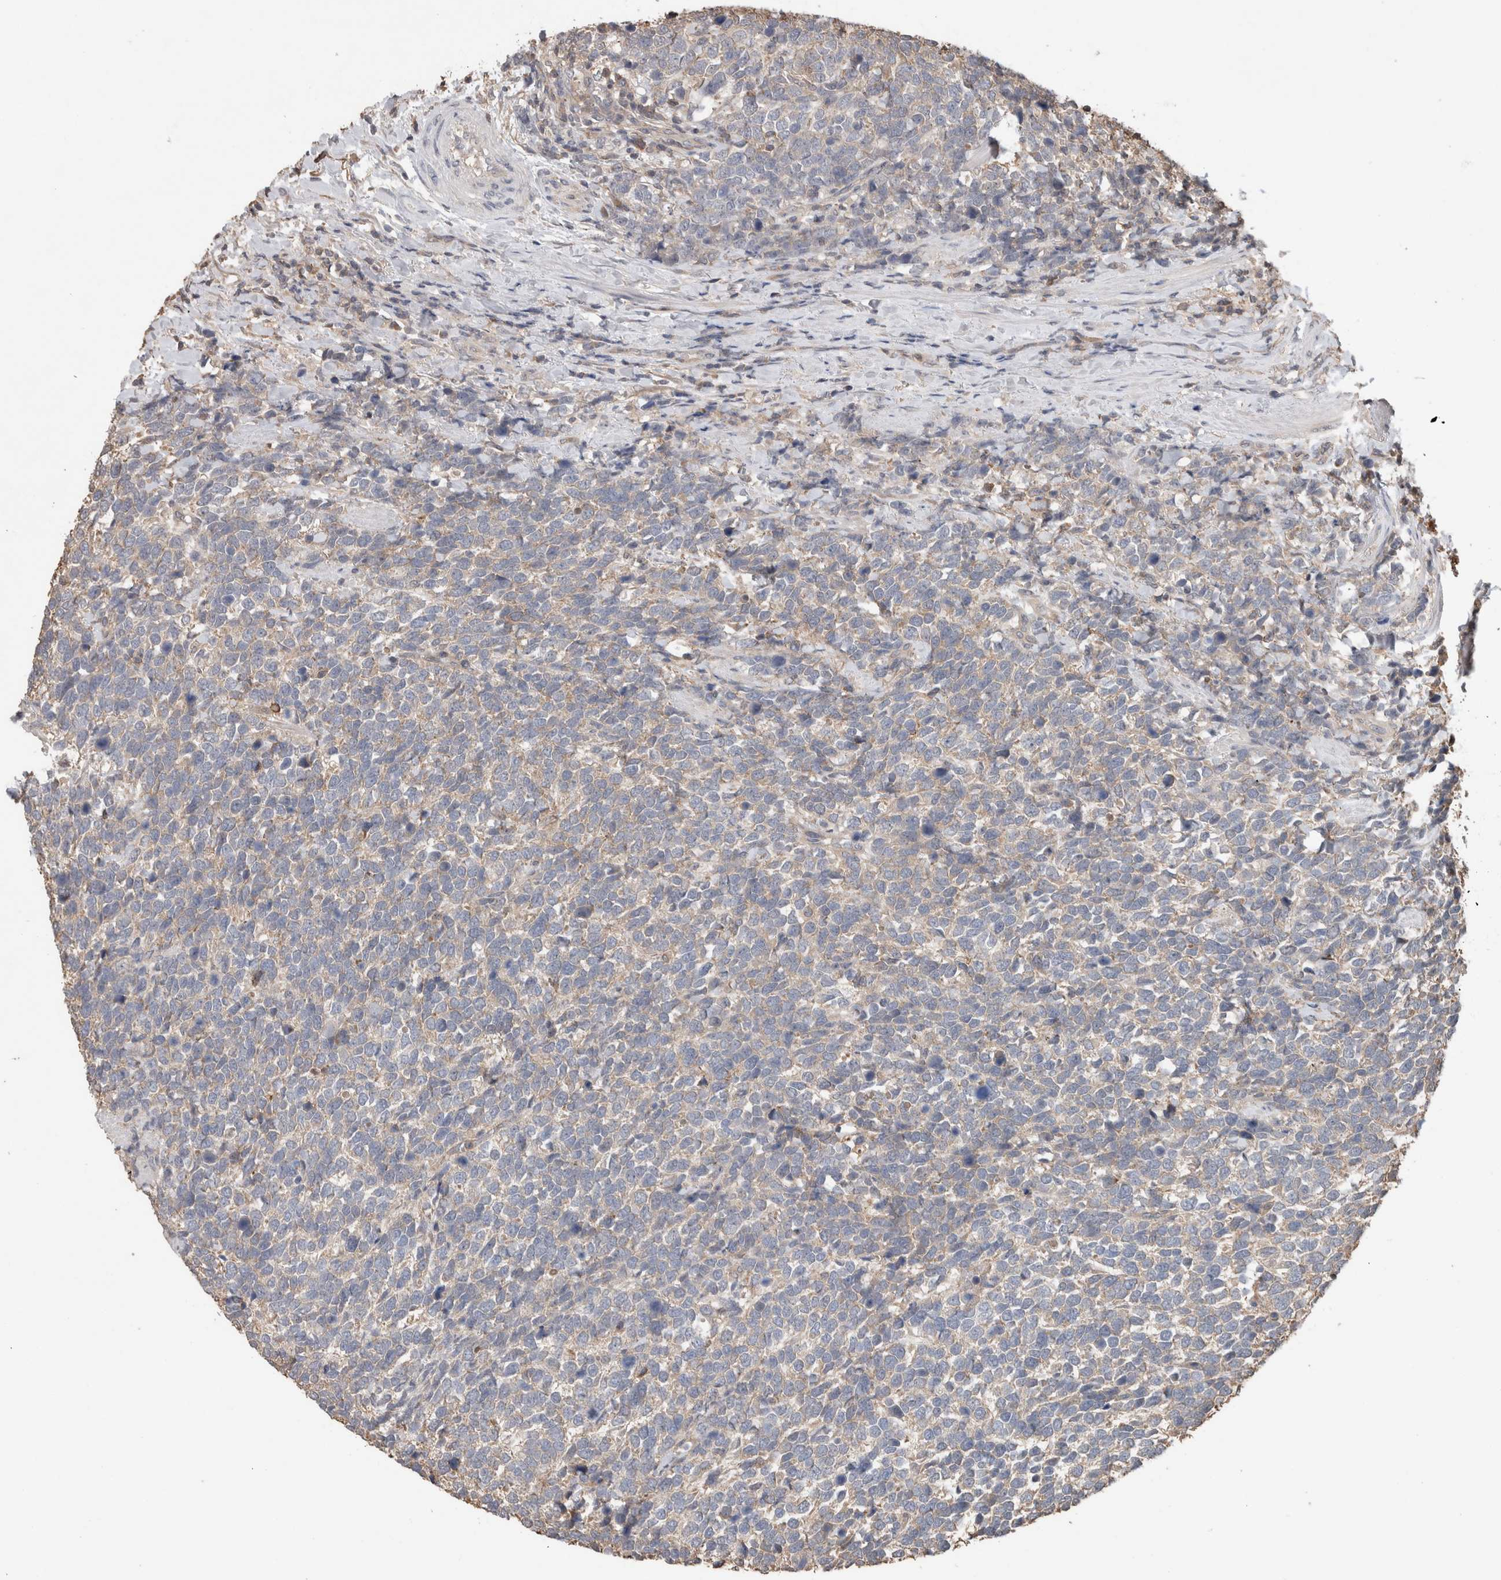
{"staining": {"intensity": "weak", "quantity": "<25%", "location": "cytoplasmic/membranous"}, "tissue": "urothelial cancer", "cell_type": "Tumor cells", "image_type": "cancer", "snomed": [{"axis": "morphology", "description": "Urothelial carcinoma, High grade"}, {"axis": "topography", "description": "Urinary bladder"}], "caption": "Immunohistochemical staining of urothelial cancer demonstrates no significant expression in tumor cells.", "gene": "TRIM5", "patient": {"sex": "female", "age": 82}}